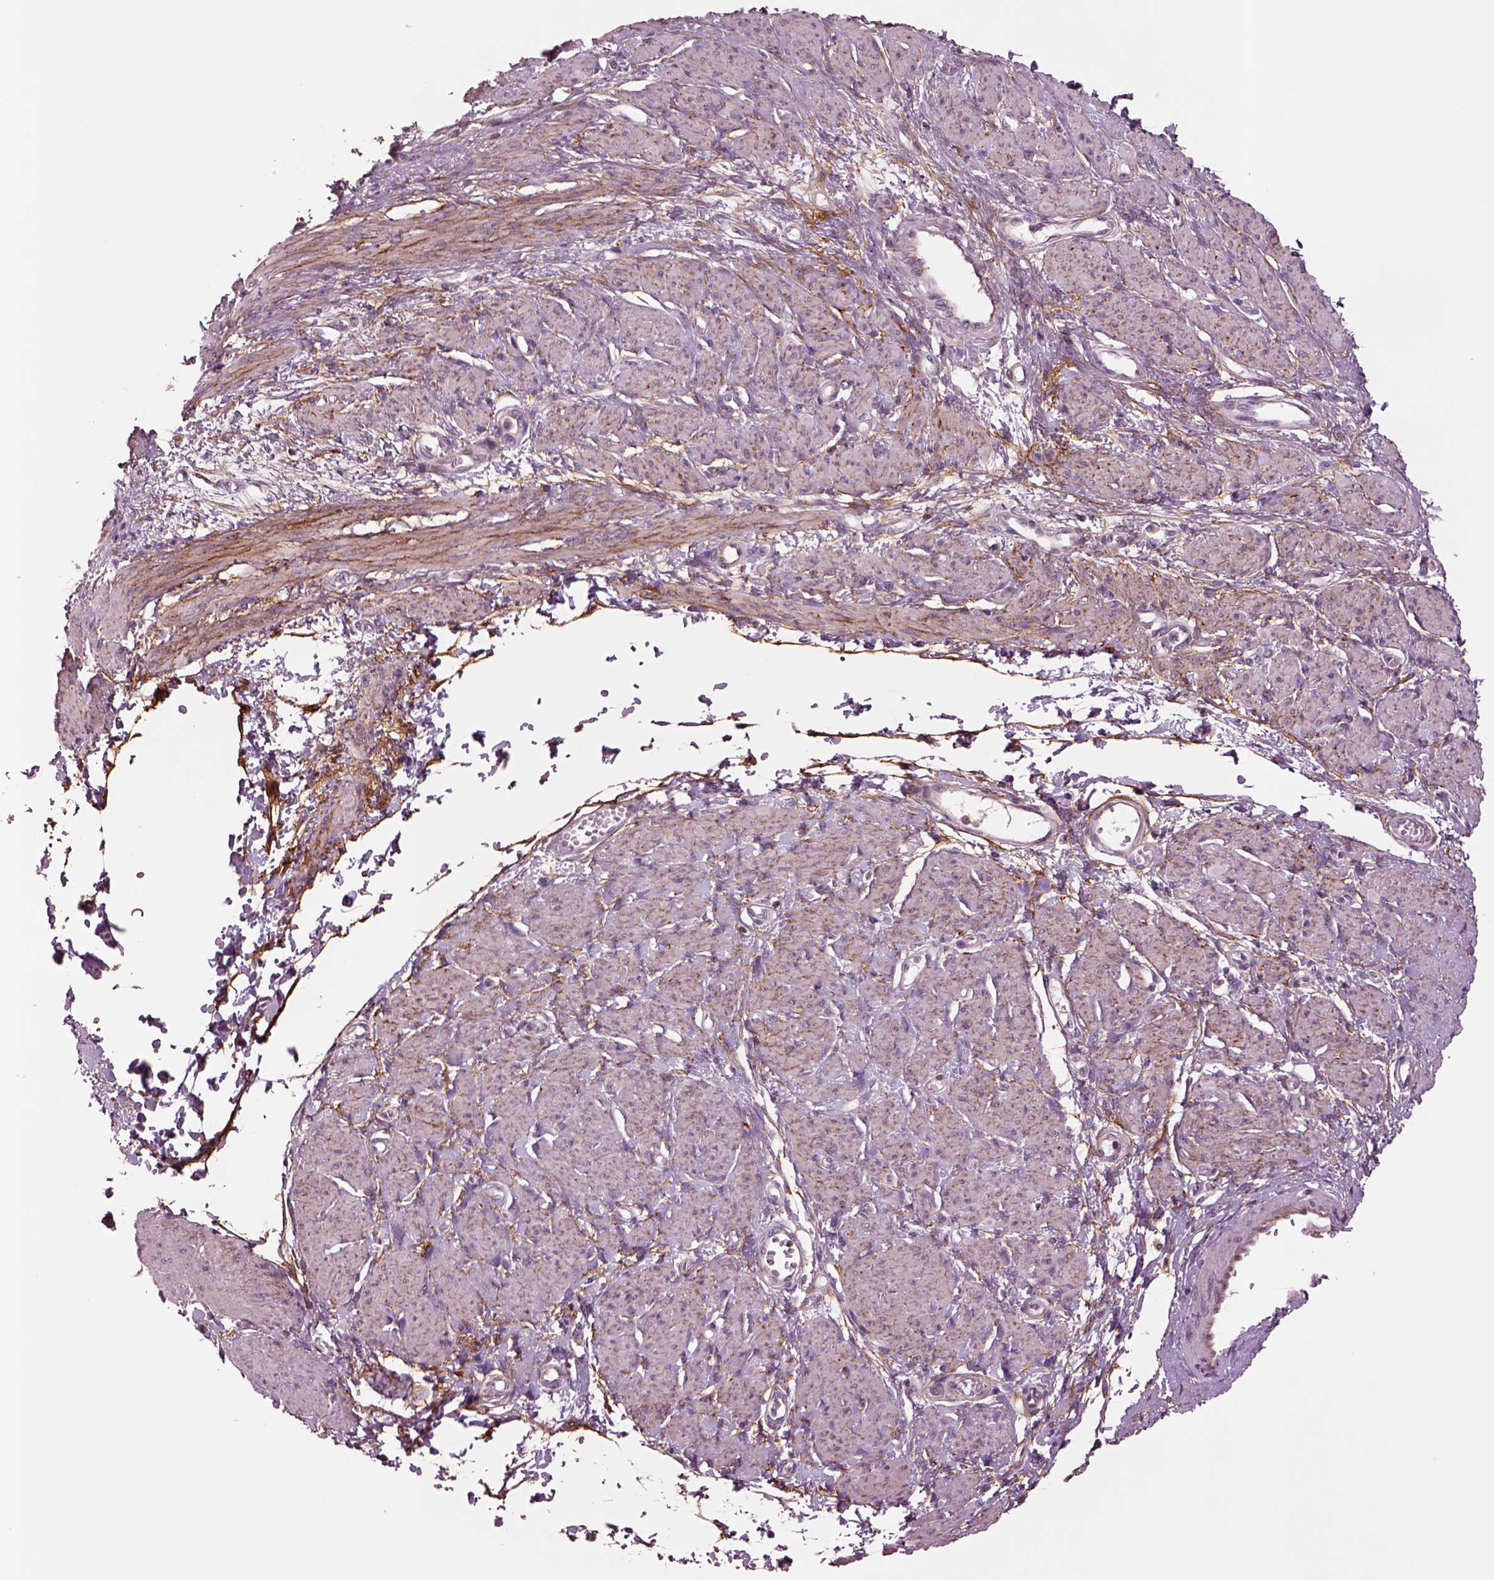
{"staining": {"intensity": "negative", "quantity": "none", "location": "none"}, "tissue": "smooth muscle", "cell_type": "Smooth muscle cells", "image_type": "normal", "snomed": [{"axis": "morphology", "description": "Normal tissue, NOS"}, {"axis": "topography", "description": "Smooth muscle"}, {"axis": "topography", "description": "Uterus"}], "caption": "Immunohistochemical staining of normal smooth muscle exhibits no significant expression in smooth muscle cells.", "gene": "SEC23A", "patient": {"sex": "female", "age": 39}}